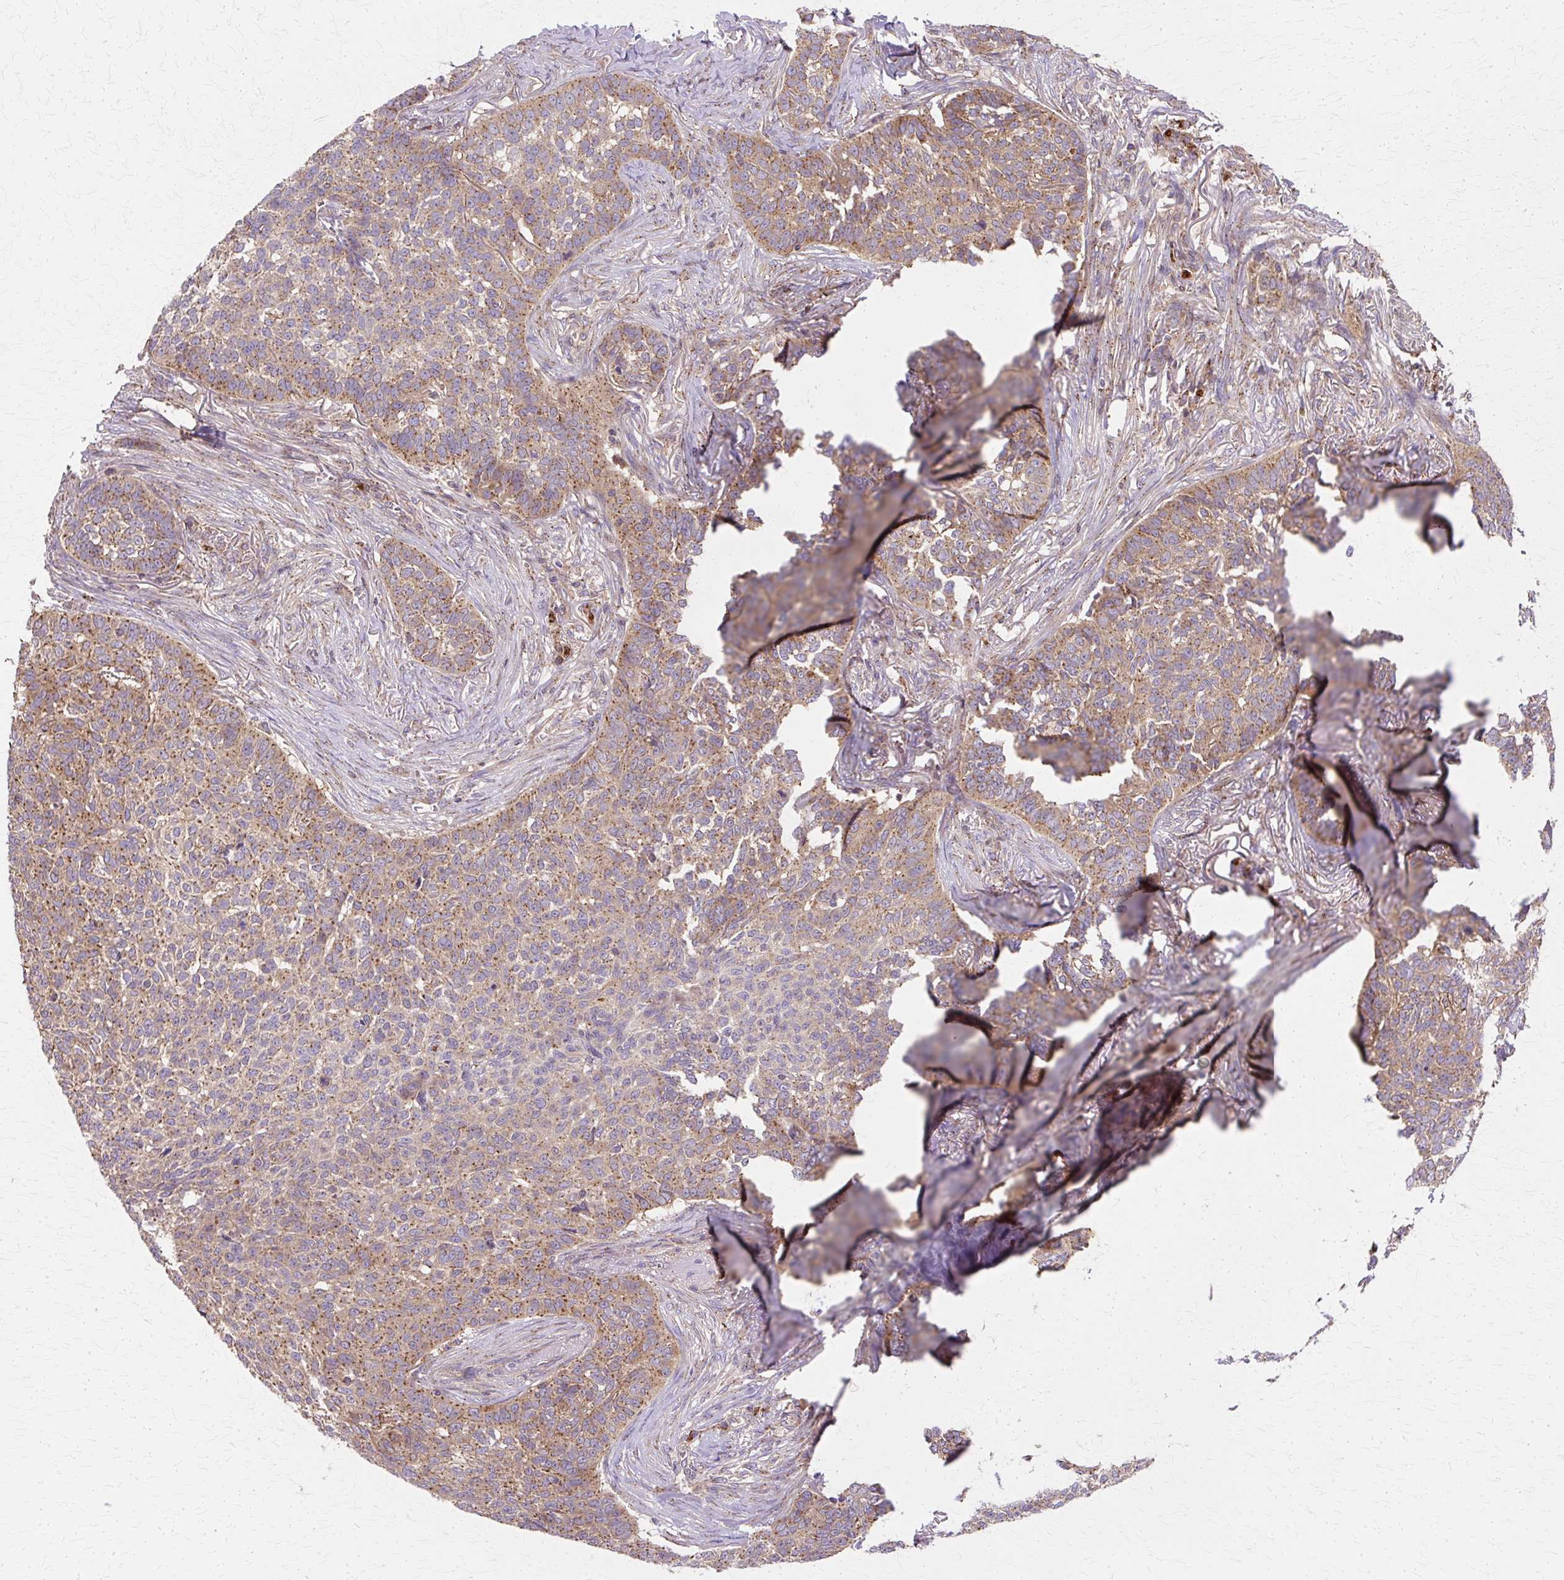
{"staining": {"intensity": "moderate", "quantity": ">75%", "location": "cytoplasmic/membranous"}, "tissue": "skin cancer", "cell_type": "Tumor cells", "image_type": "cancer", "snomed": [{"axis": "morphology", "description": "Basal cell carcinoma"}, {"axis": "topography", "description": "Skin"}], "caption": "The histopathology image demonstrates staining of skin cancer, revealing moderate cytoplasmic/membranous protein expression (brown color) within tumor cells.", "gene": "COPB1", "patient": {"sex": "male", "age": 85}}